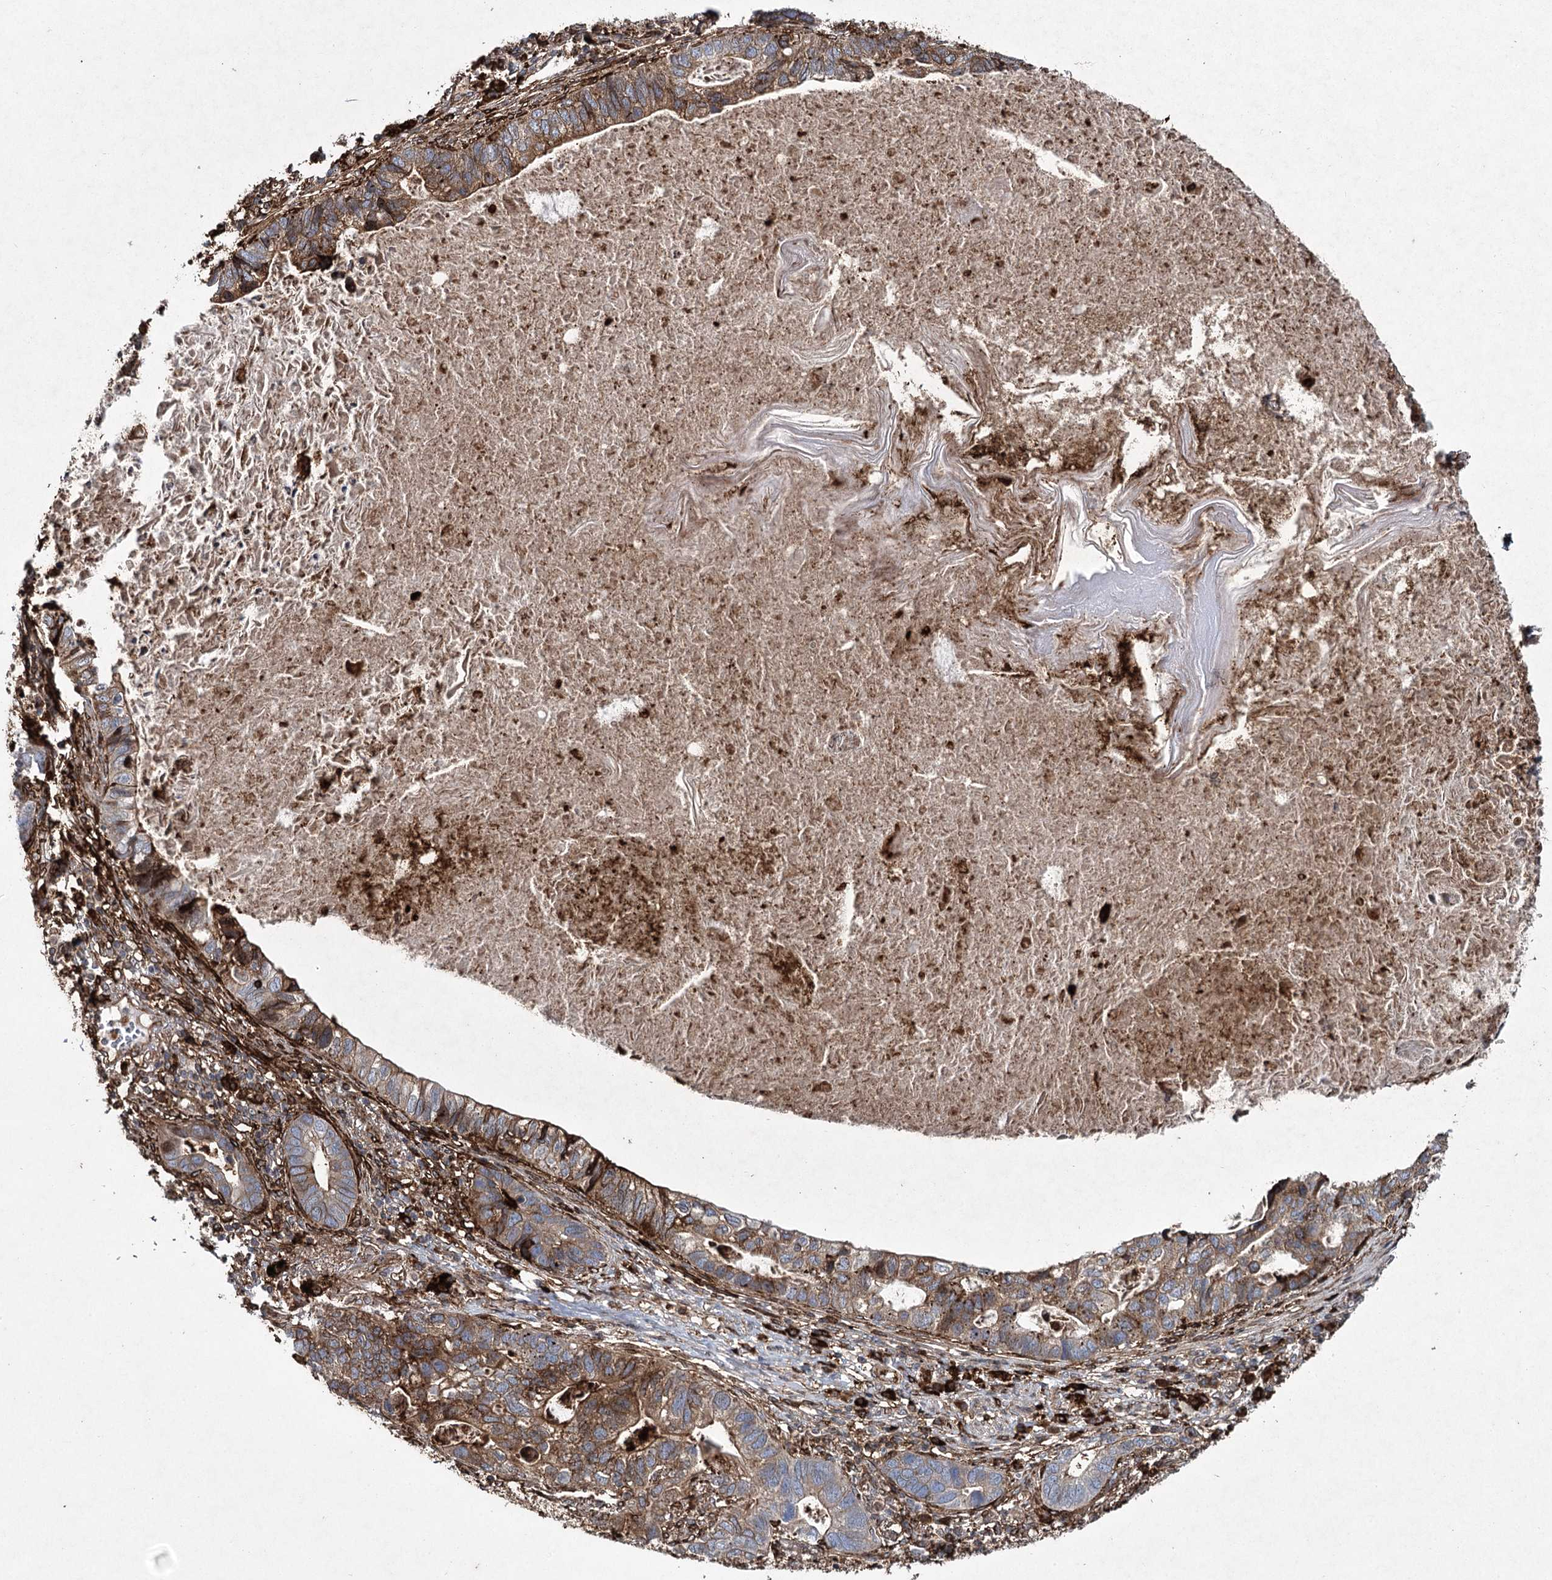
{"staining": {"intensity": "moderate", "quantity": ">75%", "location": "cytoplasmic/membranous"}, "tissue": "lung cancer", "cell_type": "Tumor cells", "image_type": "cancer", "snomed": [{"axis": "morphology", "description": "Adenocarcinoma, NOS"}, {"axis": "topography", "description": "Lung"}], "caption": "Tumor cells show medium levels of moderate cytoplasmic/membranous staining in approximately >75% of cells in lung cancer (adenocarcinoma).", "gene": "DCUN1D4", "patient": {"sex": "male", "age": 67}}